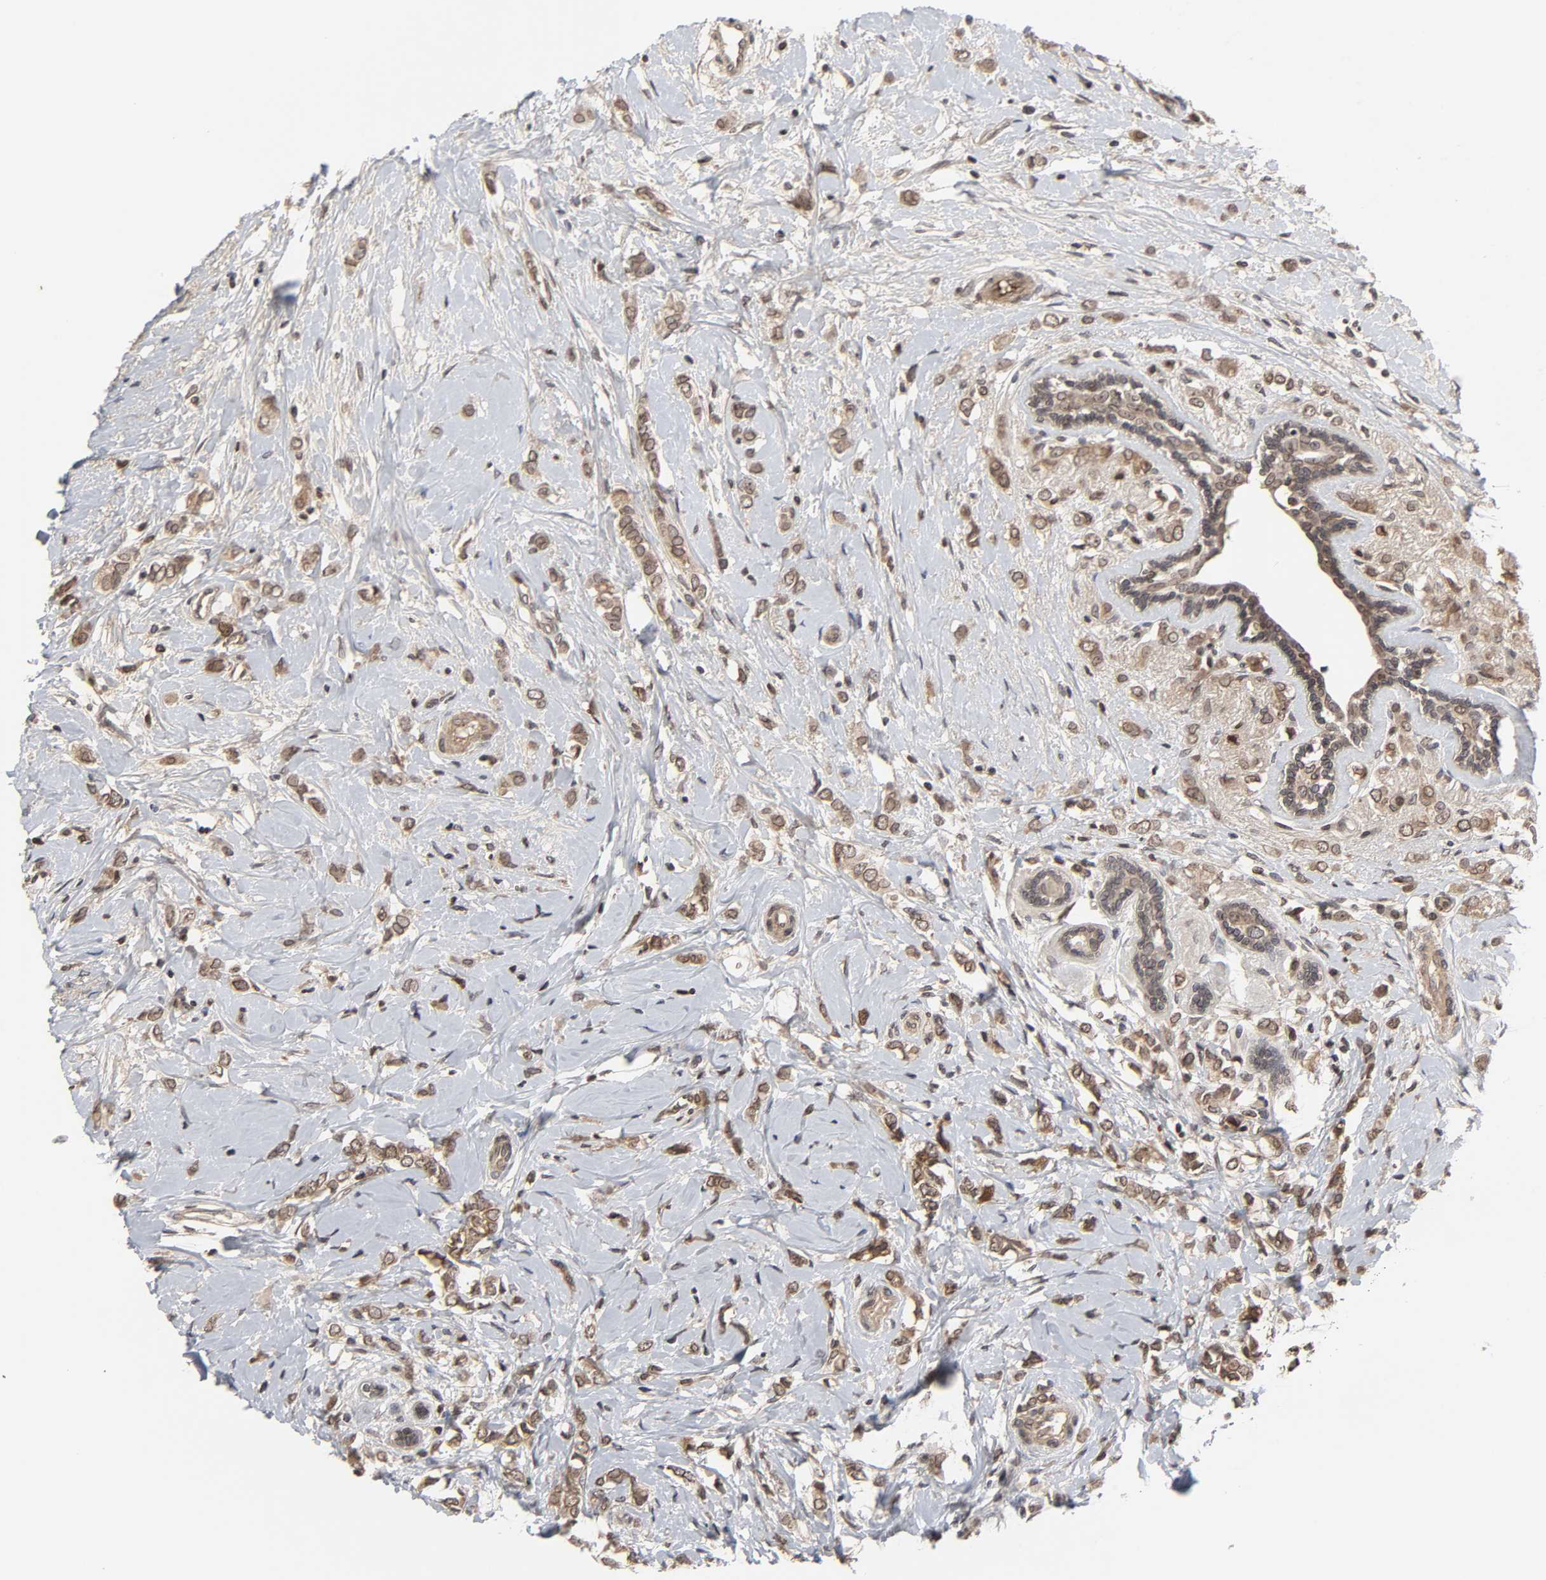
{"staining": {"intensity": "moderate", "quantity": ">75%", "location": "cytoplasmic/membranous,nuclear"}, "tissue": "breast cancer", "cell_type": "Tumor cells", "image_type": "cancer", "snomed": [{"axis": "morphology", "description": "Normal tissue, NOS"}, {"axis": "morphology", "description": "Lobular carcinoma"}, {"axis": "topography", "description": "Breast"}], "caption": "High-magnification brightfield microscopy of breast lobular carcinoma stained with DAB (3,3'-diaminobenzidine) (brown) and counterstained with hematoxylin (blue). tumor cells exhibit moderate cytoplasmic/membranous and nuclear positivity is present in approximately>75% of cells. (brown staining indicates protein expression, while blue staining denotes nuclei).", "gene": "CPN2", "patient": {"sex": "female", "age": 47}}